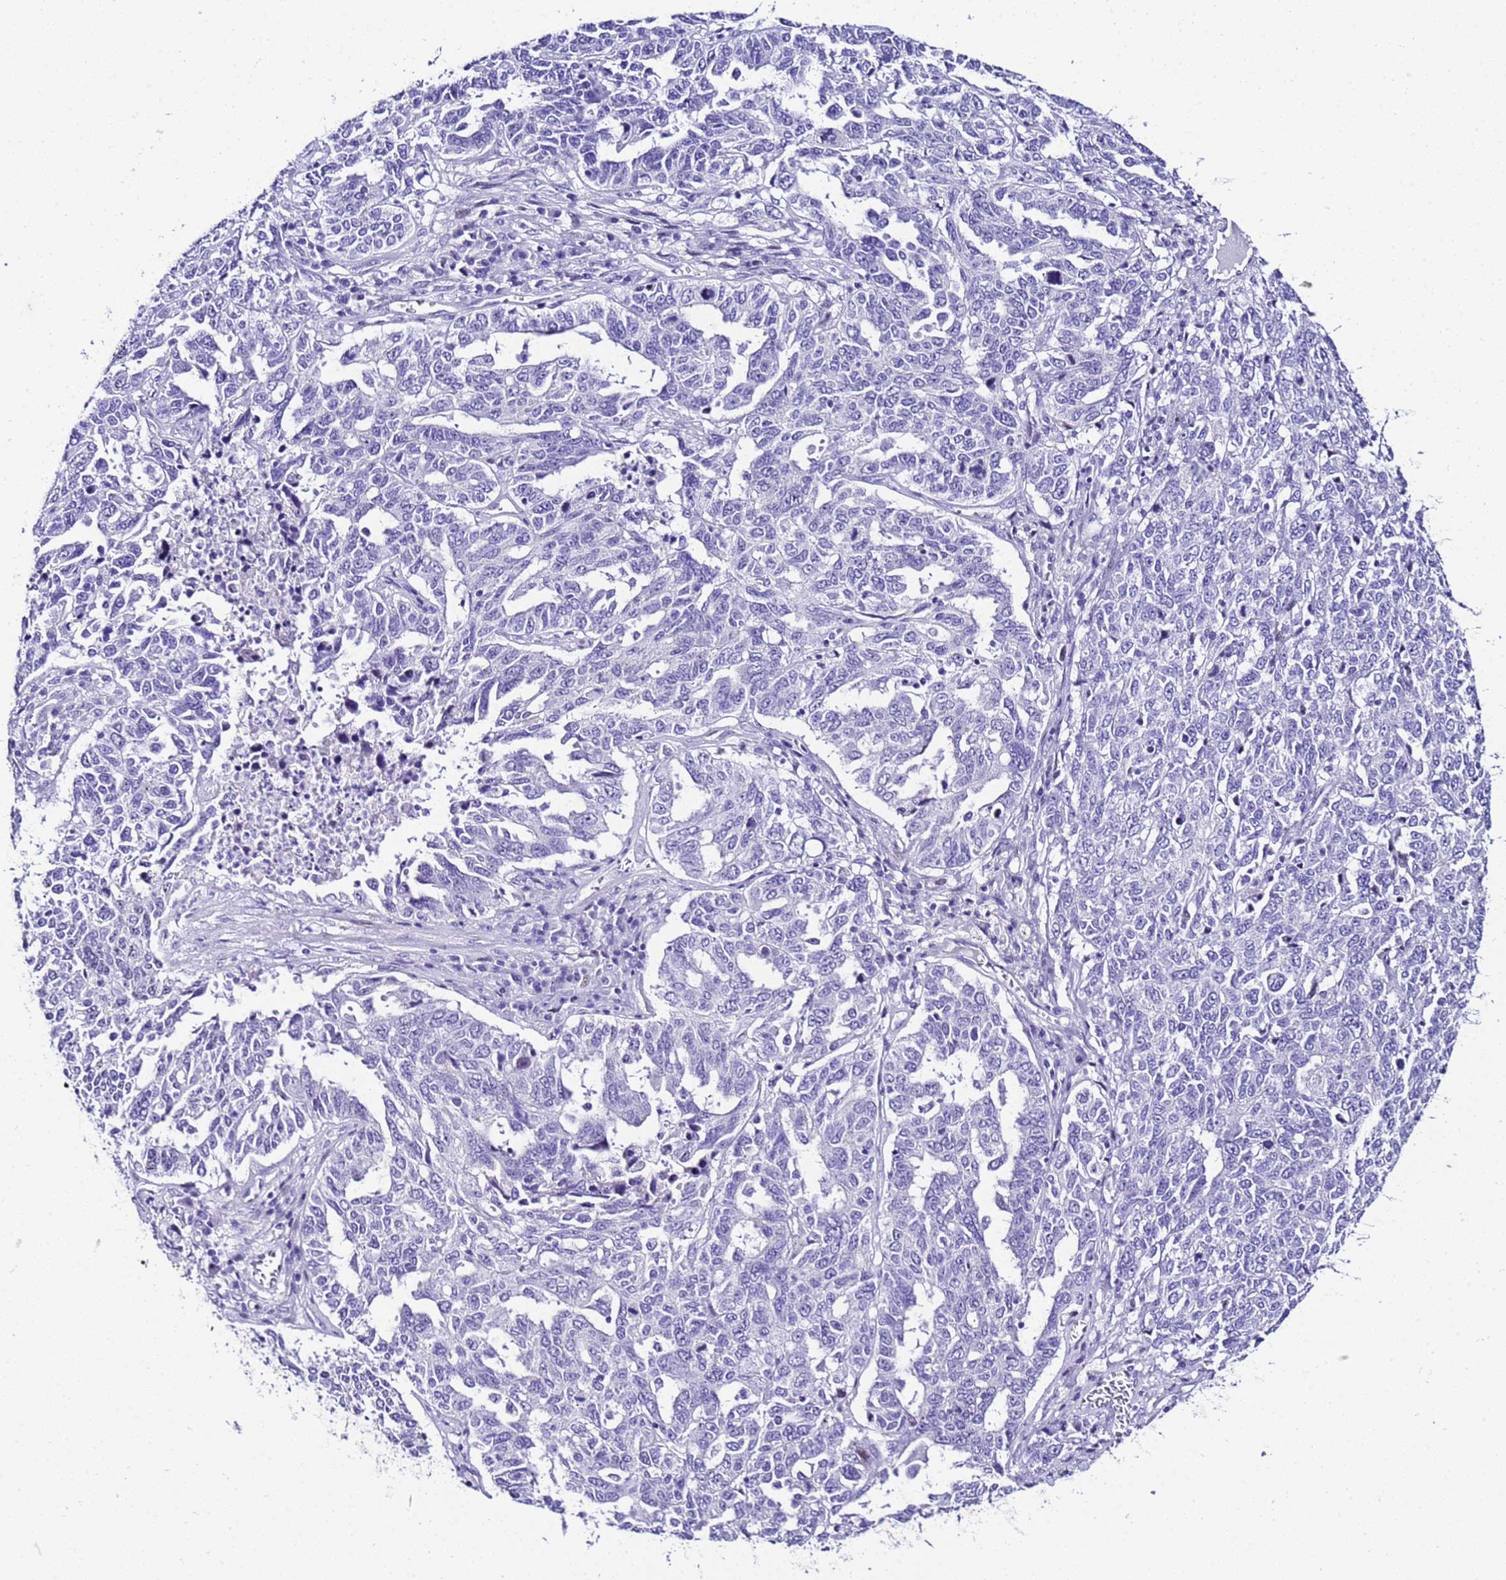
{"staining": {"intensity": "negative", "quantity": "none", "location": "none"}, "tissue": "ovarian cancer", "cell_type": "Tumor cells", "image_type": "cancer", "snomed": [{"axis": "morphology", "description": "Carcinoma, endometroid"}, {"axis": "topography", "description": "Ovary"}], "caption": "Tumor cells are negative for brown protein staining in ovarian cancer (endometroid carcinoma).", "gene": "ZNF417", "patient": {"sex": "female", "age": 62}}